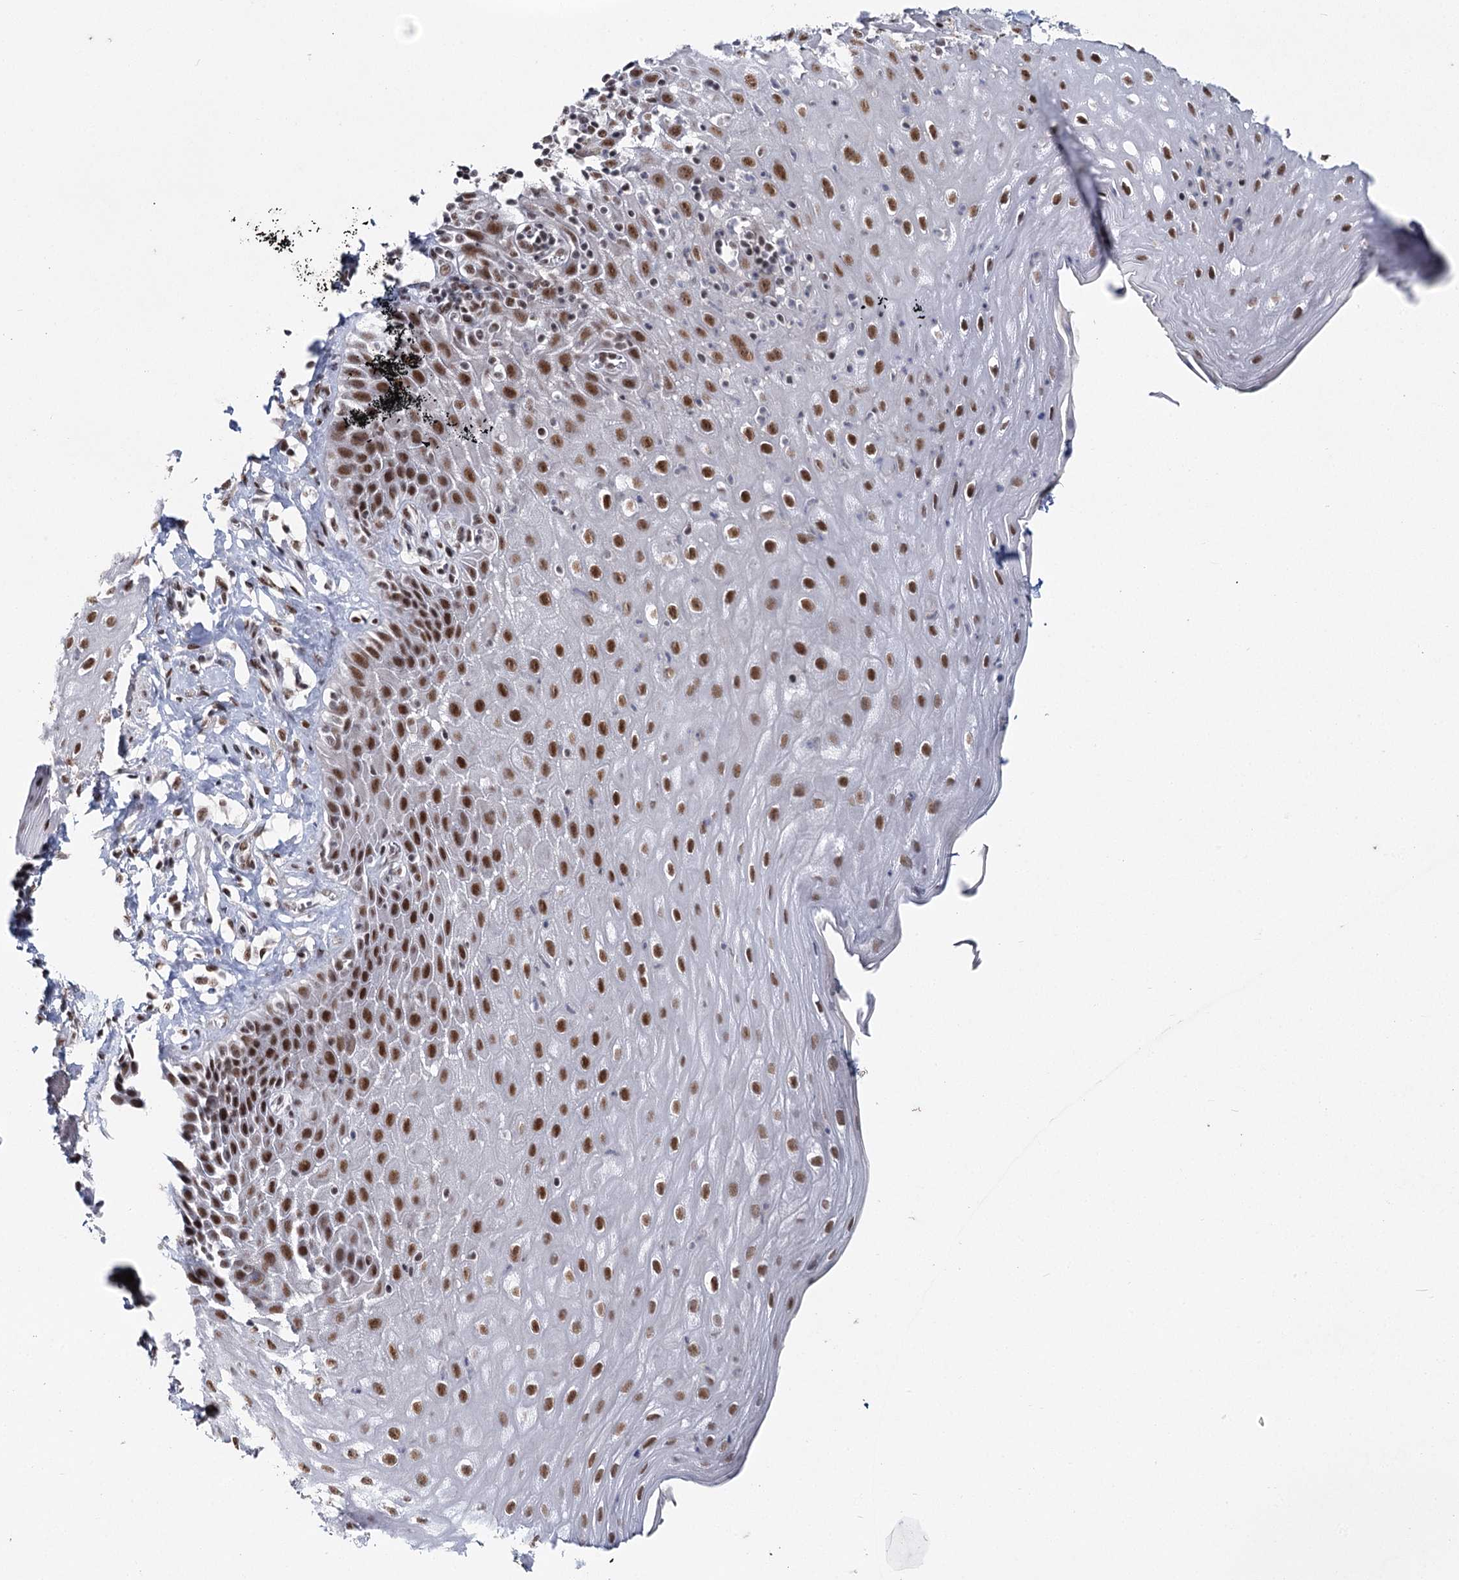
{"staining": {"intensity": "strong", "quantity": ">75%", "location": "nuclear"}, "tissue": "esophagus", "cell_type": "Squamous epithelial cells", "image_type": "normal", "snomed": [{"axis": "morphology", "description": "Normal tissue, NOS"}, {"axis": "topography", "description": "Esophagus"}], "caption": "Squamous epithelial cells reveal high levels of strong nuclear staining in approximately >75% of cells in benign esophagus. (Brightfield microscopy of DAB IHC at high magnification).", "gene": "SCAF8", "patient": {"sex": "female", "age": 61}}